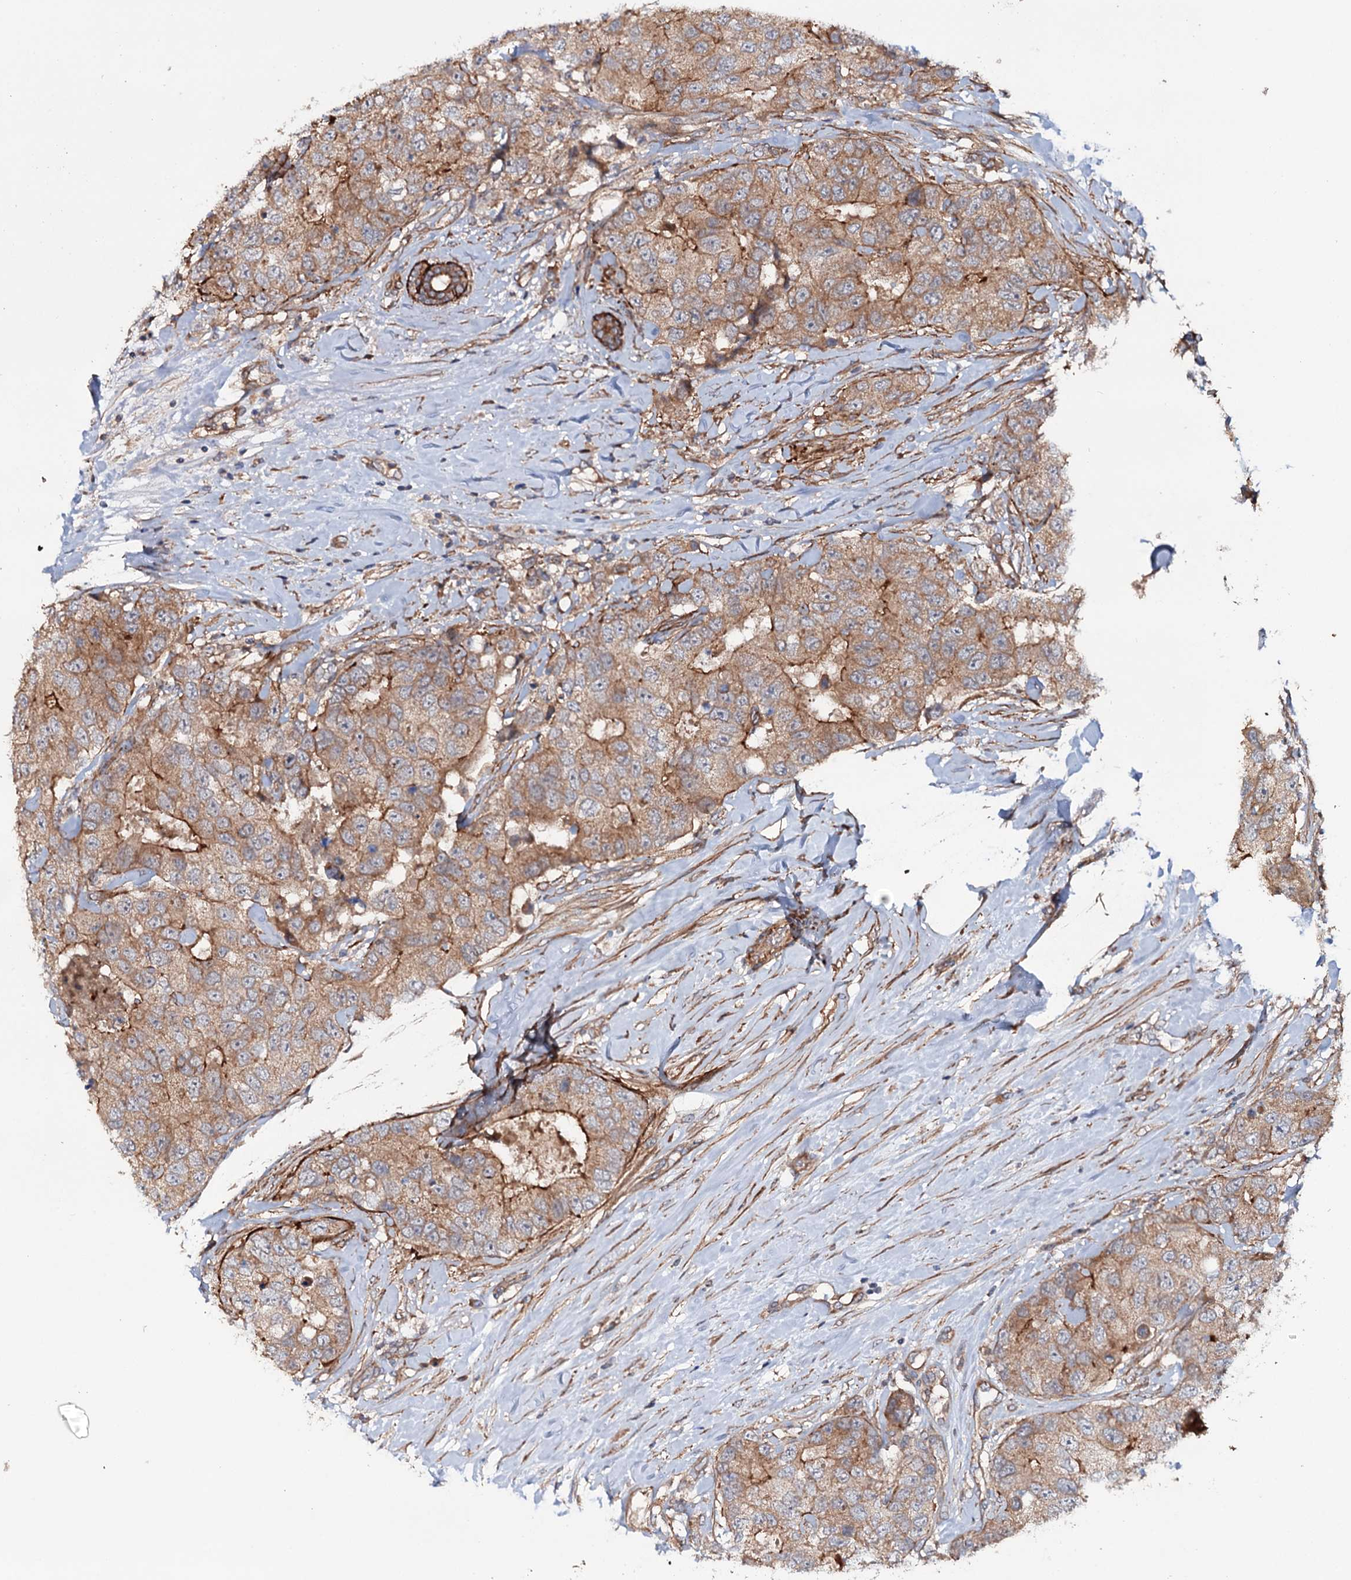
{"staining": {"intensity": "strong", "quantity": "<25%", "location": "cytoplasmic/membranous"}, "tissue": "breast cancer", "cell_type": "Tumor cells", "image_type": "cancer", "snomed": [{"axis": "morphology", "description": "Duct carcinoma"}, {"axis": "topography", "description": "Breast"}], "caption": "Immunohistochemical staining of human breast invasive ductal carcinoma shows medium levels of strong cytoplasmic/membranous staining in approximately <25% of tumor cells.", "gene": "ADGRG4", "patient": {"sex": "female", "age": 62}}